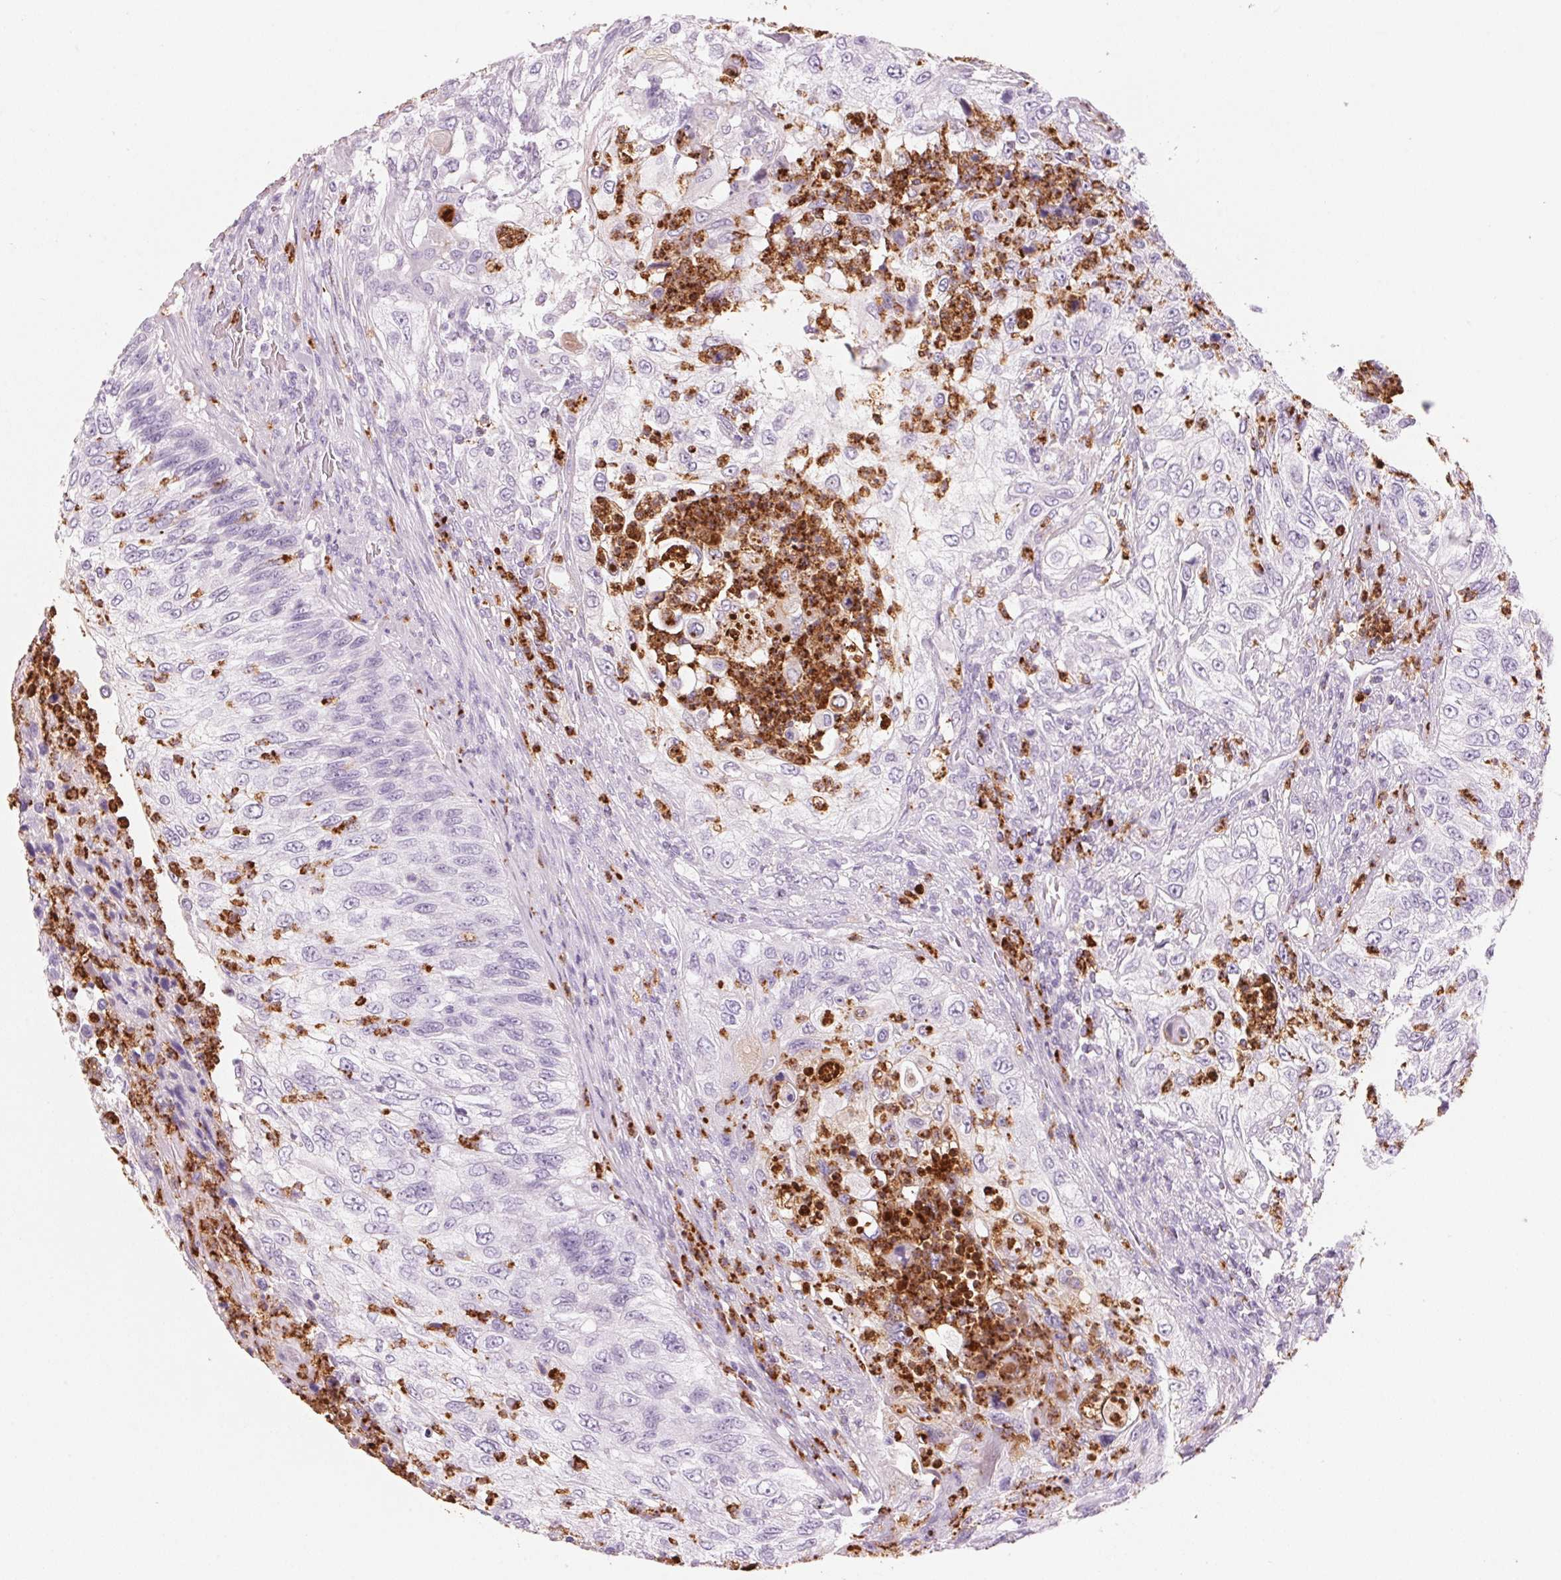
{"staining": {"intensity": "negative", "quantity": "none", "location": "none"}, "tissue": "urothelial cancer", "cell_type": "Tumor cells", "image_type": "cancer", "snomed": [{"axis": "morphology", "description": "Urothelial carcinoma, High grade"}, {"axis": "topography", "description": "Urinary bladder"}], "caption": "Immunohistochemical staining of human urothelial cancer displays no significant positivity in tumor cells.", "gene": "KLK7", "patient": {"sex": "female", "age": 60}}